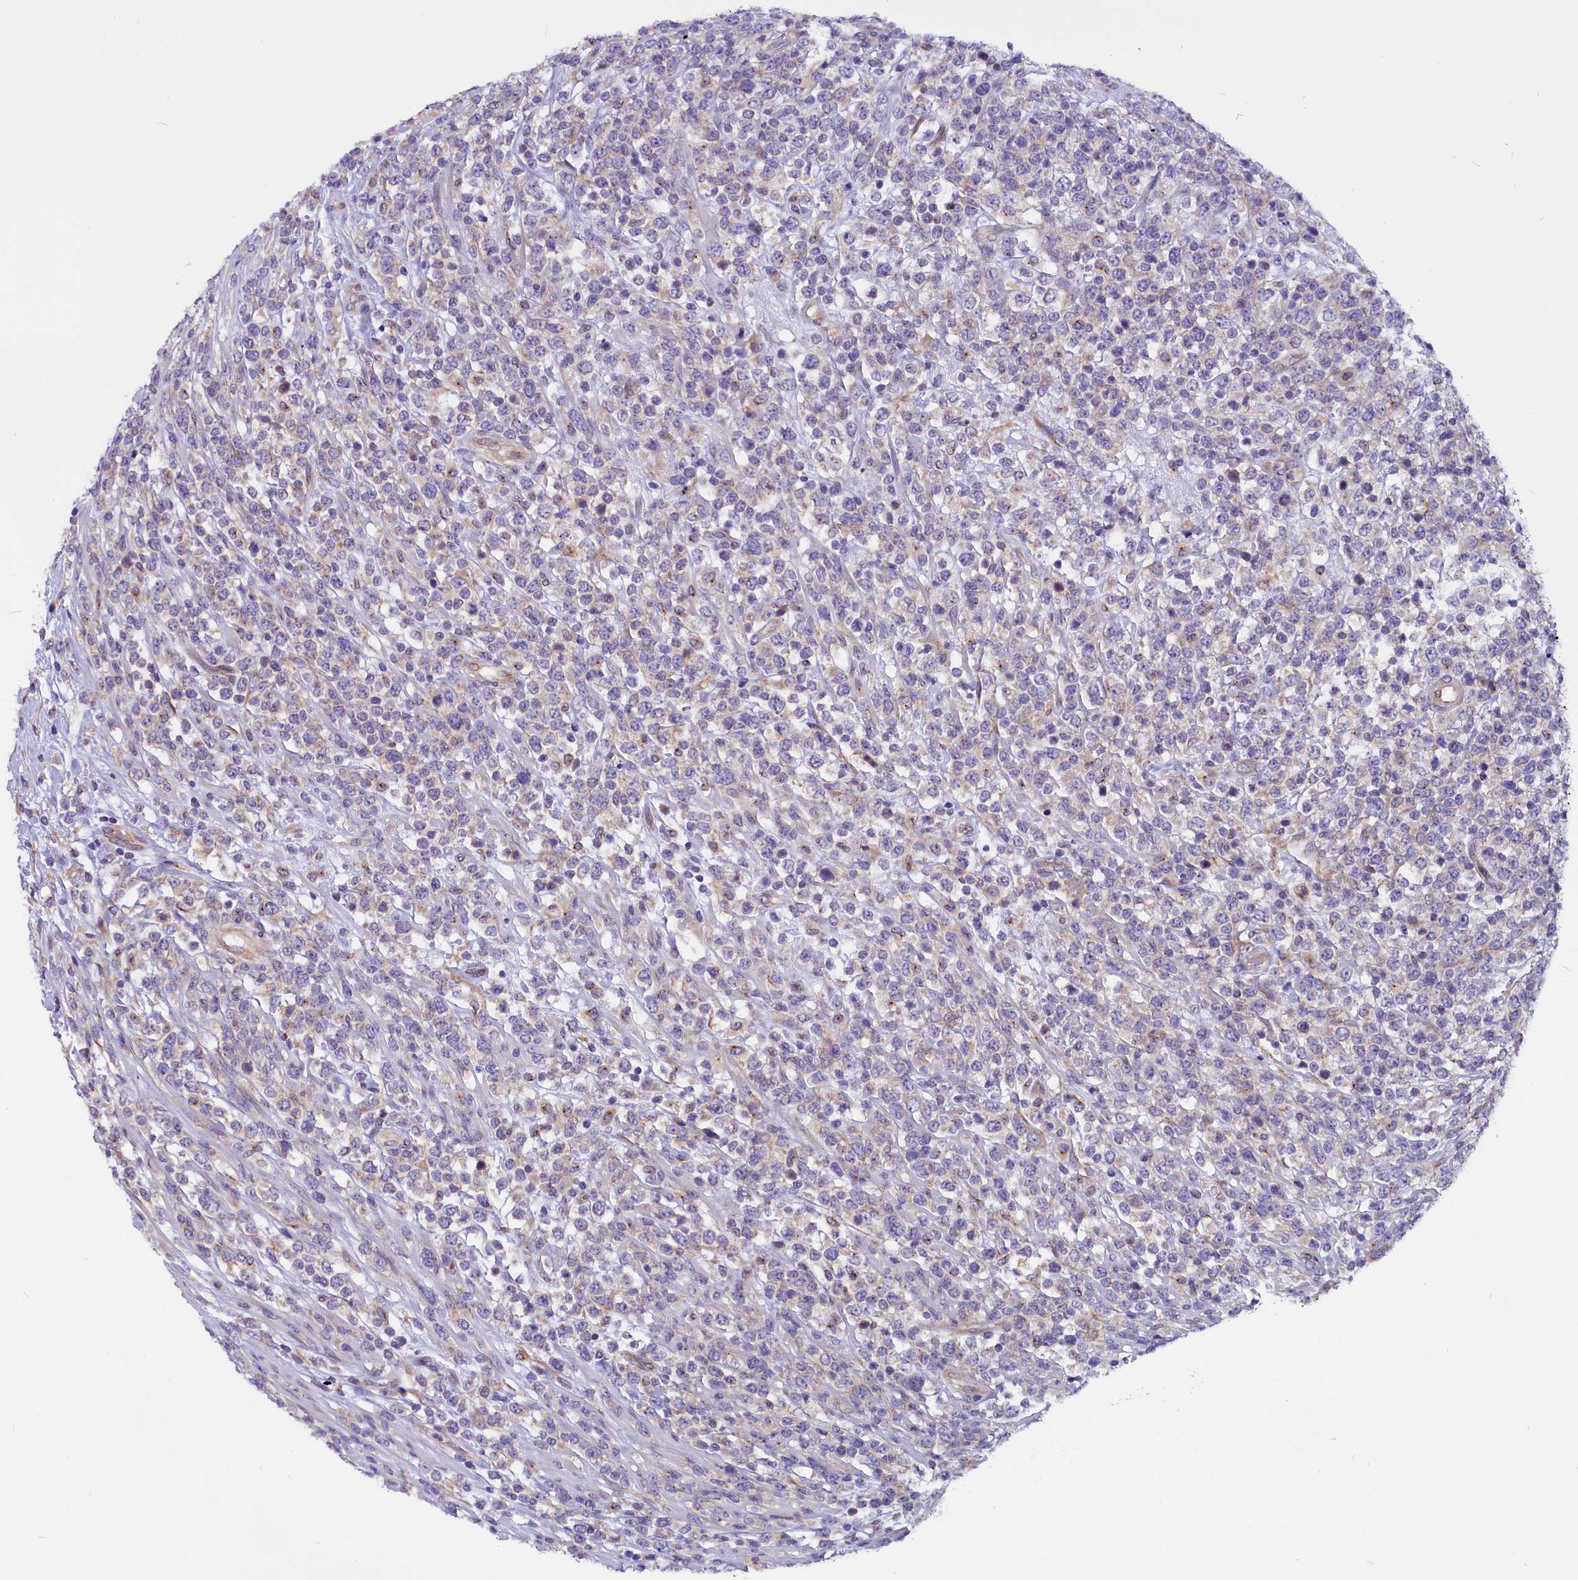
{"staining": {"intensity": "negative", "quantity": "none", "location": "none"}, "tissue": "lymphoma", "cell_type": "Tumor cells", "image_type": "cancer", "snomed": [{"axis": "morphology", "description": "Malignant lymphoma, non-Hodgkin's type, High grade"}, {"axis": "topography", "description": "Colon"}], "caption": "There is no significant expression in tumor cells of lymphoma.", "gene": "CEP170", "patient": {"sex": "female", "age": 53}}